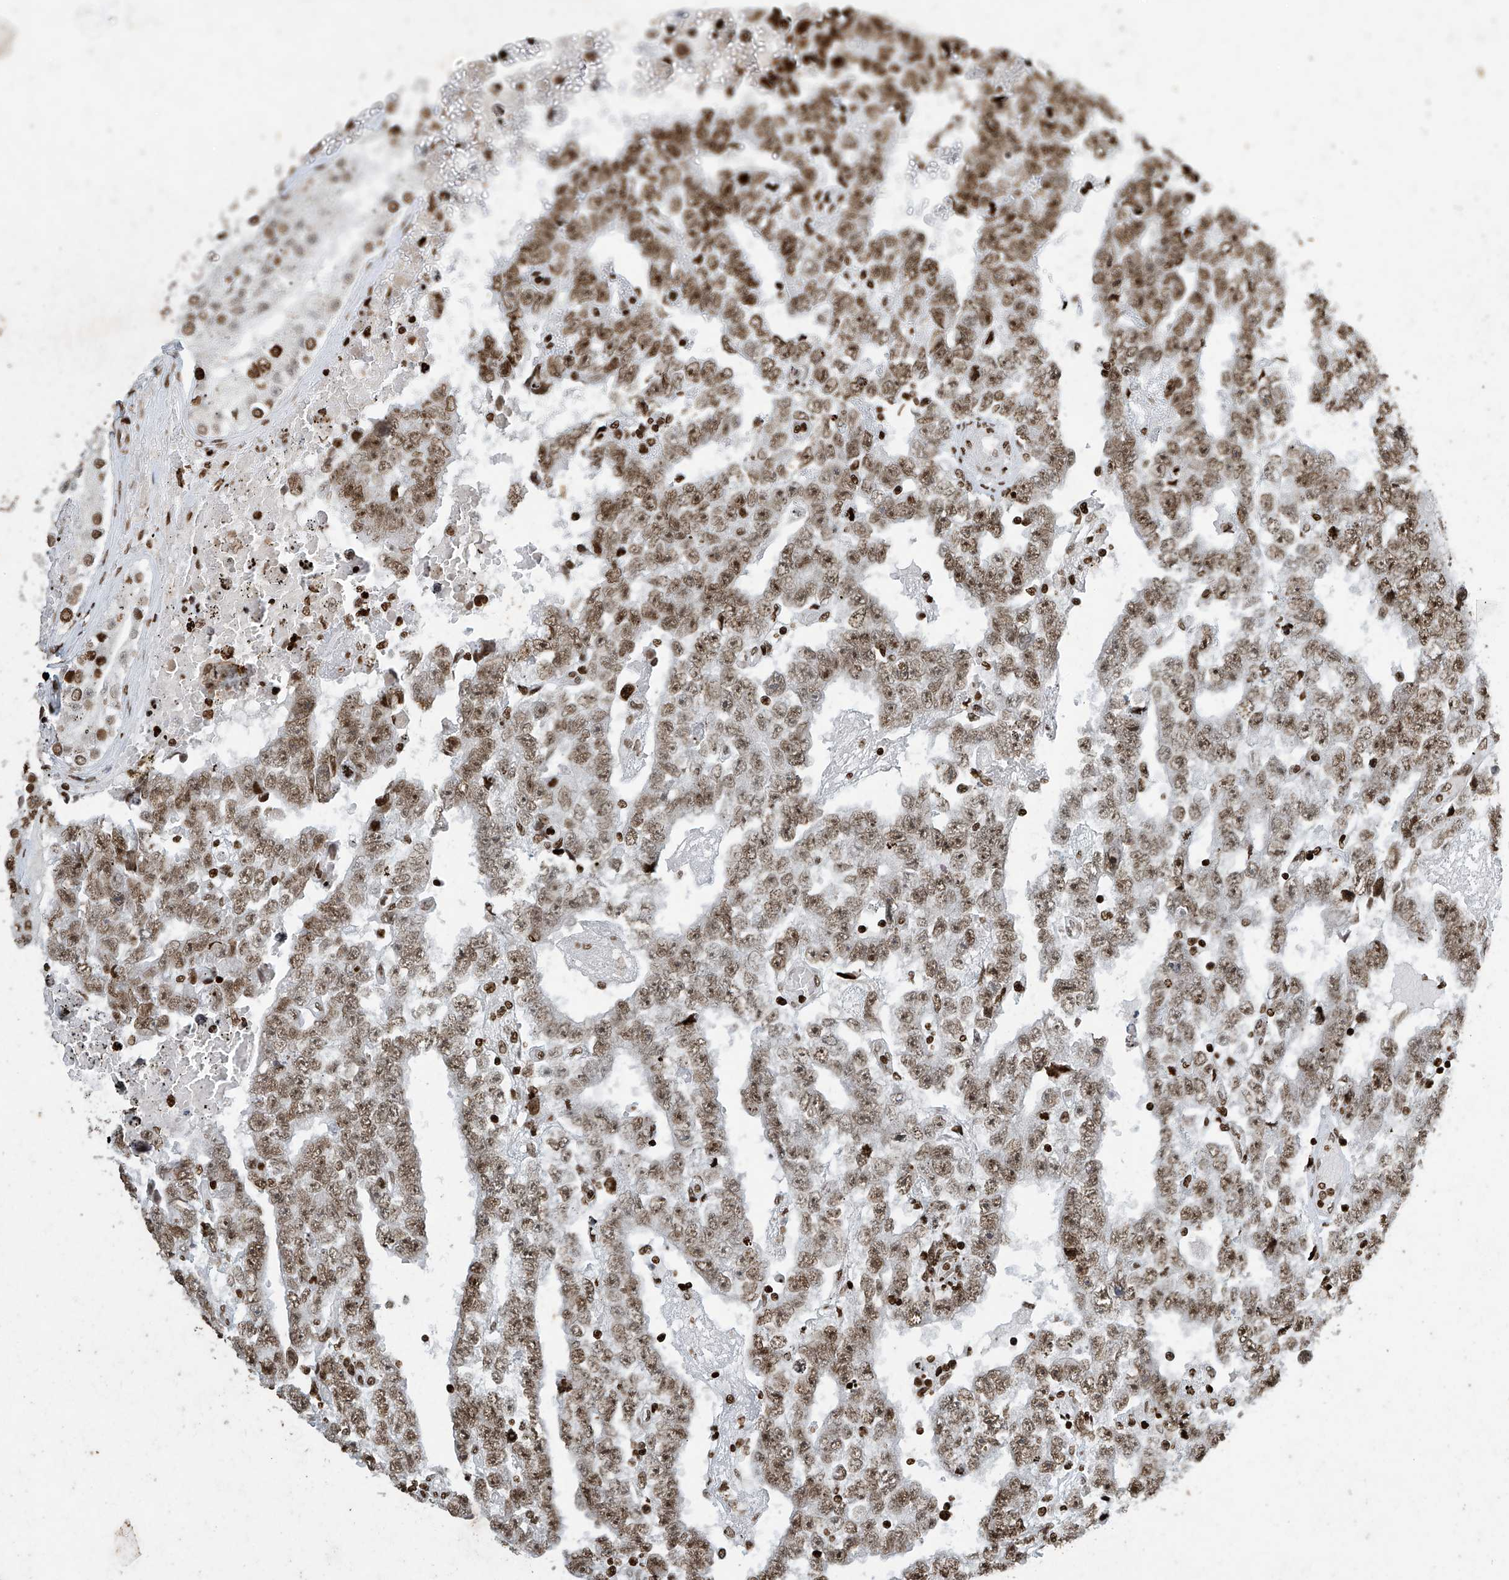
{"staining": {"intensity": "moderate", "quantity": ">75%", "location": "nuclear"}, "tissue": "testis cancer", "cell_type": "Tumor cells", "image_type": "cancer", "snomed": [{"axis": "morphology", "description": "Carcinoma, Embryonal, NOS"}, {"axis": "topography", "description": "Testis"}], "caption": "The photomicrograph shows immunohistochemical staining of testis cancer. There is moderate nuclear staining is identified in approximately >75% of tumor cells.", "gene": "H4C16", "patient": {"sex": "male", "age": 25}}